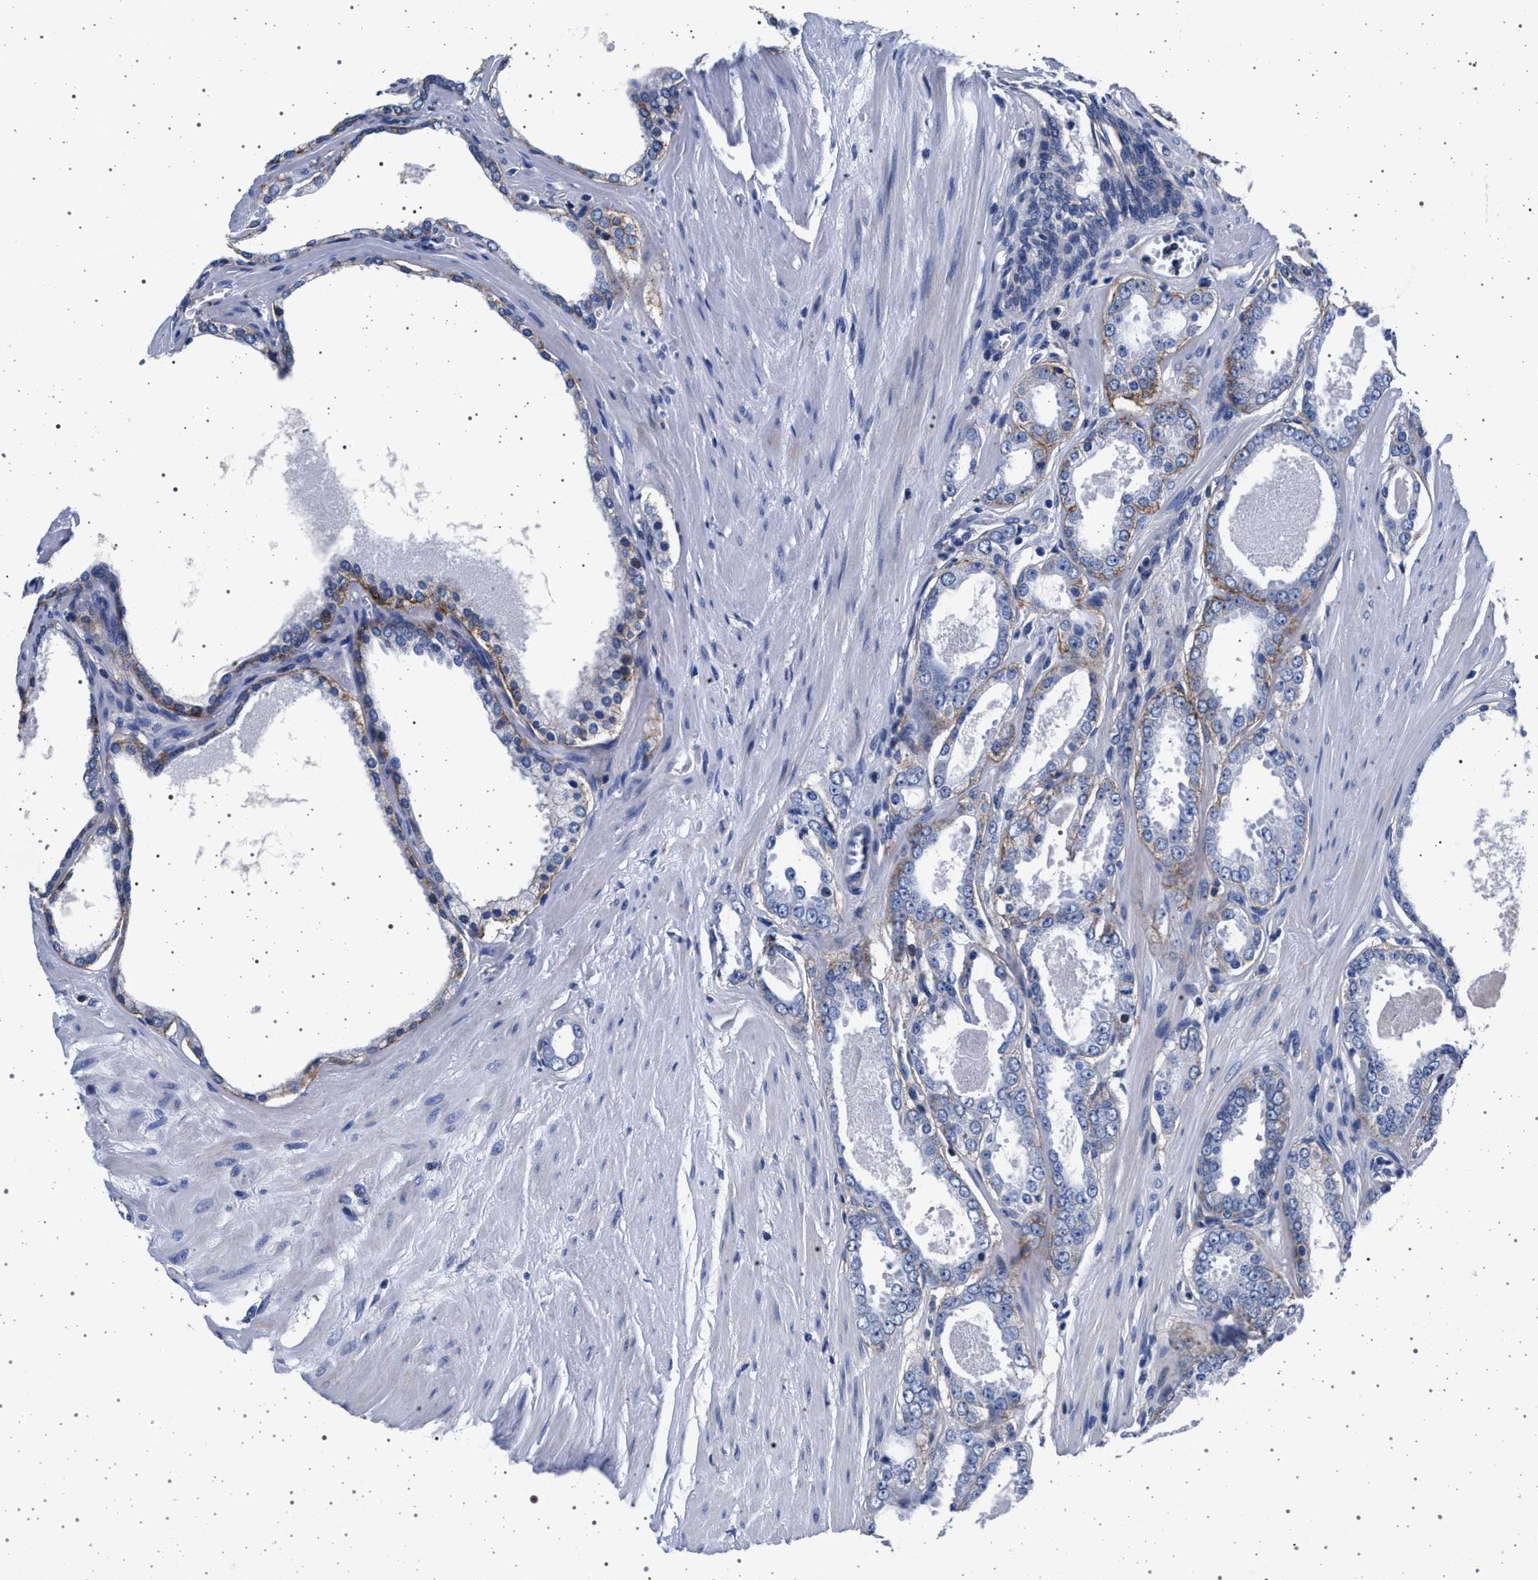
{"staining": {"intensity": "weak", "quantity": "<25%", "location": "cytoplasmic/membranous"}, "tissue": "prostate cancer", "cell_type": "Tumor cells", "image_type": "cancer", "snomed": [{"axis": "morphology", "description": "Adenocarcinoma, Low grade"}, {"axis": "topography", "description": "Prostate"}], "caption": "A high-resolution micrograph shows IHC staining of prostate cancer, which reveals no significant expression in tumor cells.", "gene": "SLC9A1", "patient": {"sex": "male", "age": 57}}